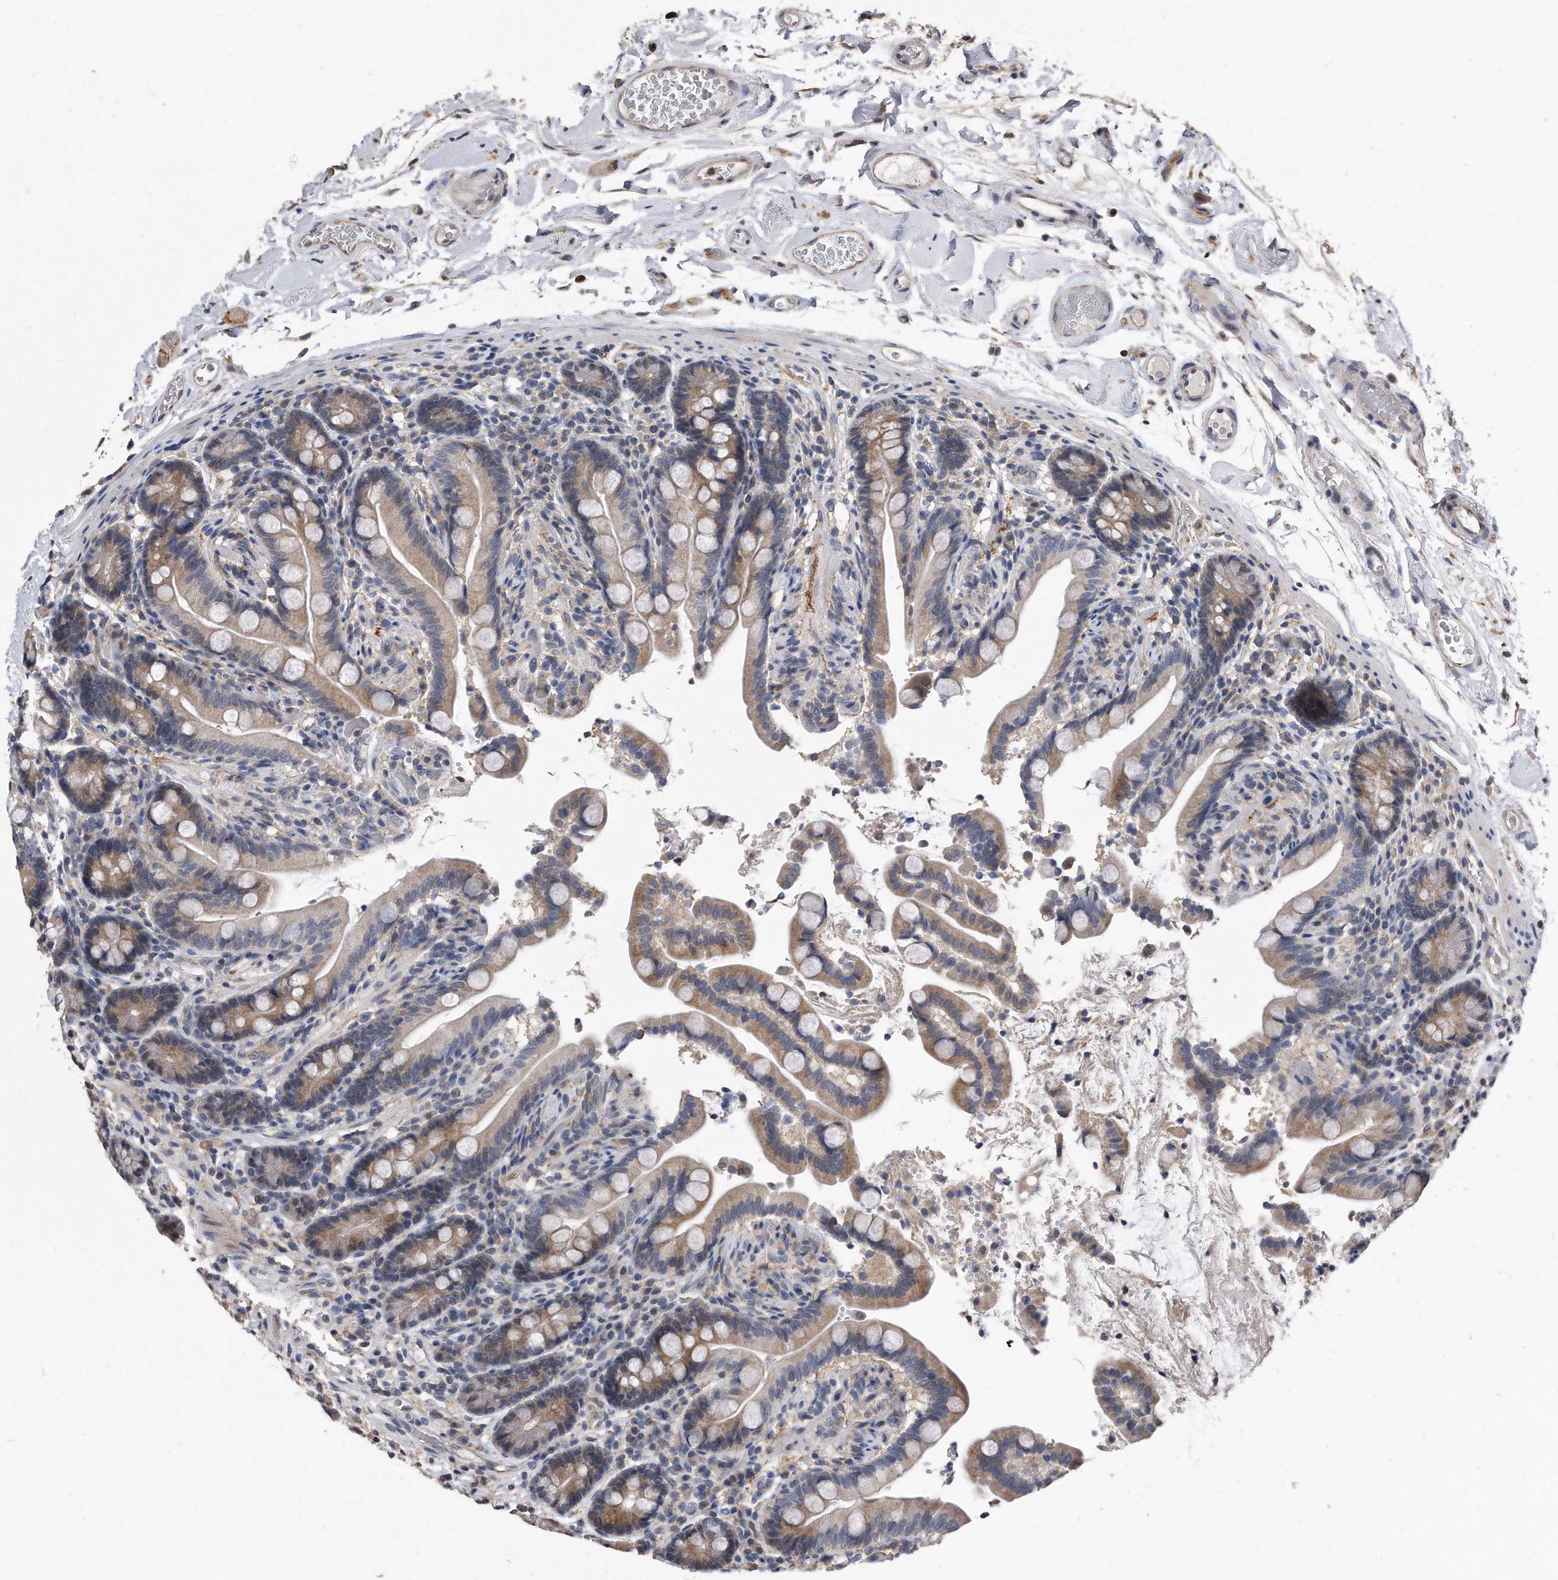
{"staining": {"intensity": "weak", "quantity": ">75%", "location": "cytoplasmic/membranous"}, "tissue": "colon", "cell_type": "Endothelial cells", "image_type": "normal", "snomed": [{"axis": "morphology", "description": "Normal tissue, NOS"}, {"axis": "topography", "description": "Smooth muscle"}, {"axis": "topography", "description": "Colon"}], "caption": "Protein expression analysis of normal human colon reveals weak cytoplasmic/membranous expression in about >75% of endothelial cells.", "gene": "IL20RA", "patient": {"sex": "male", "age": 73}}